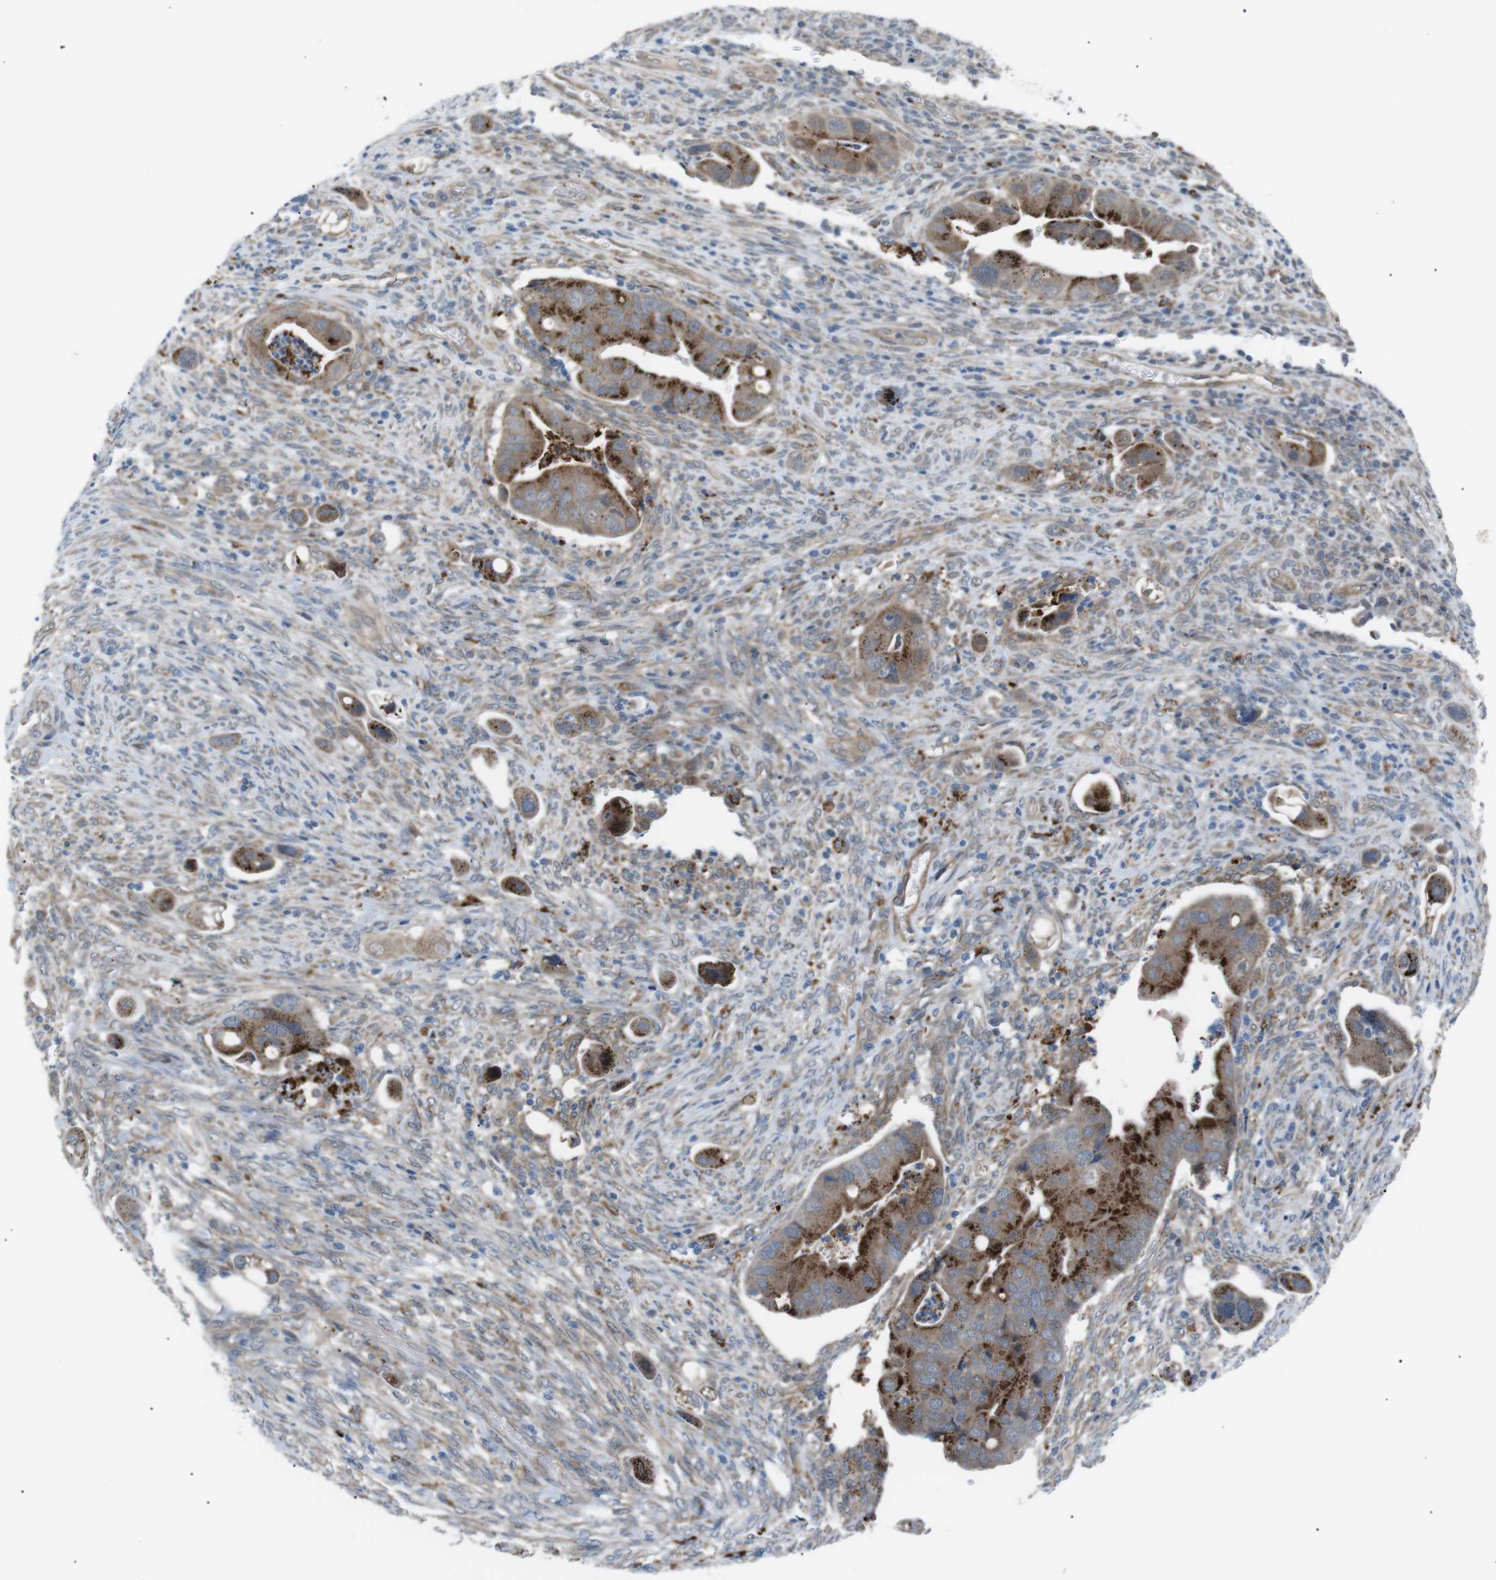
{"staining": {"intensity": "moderate", "quantity": ">75%", "location": "cytoplasmic/membranous"}, "tissue": "colorectal cancer", "cell_type": "Tumor cells", "image_type": "cancer", "snomed": [{"axis": "morphology", "description": "Adenocarcinoma, NOS"}, {"axis": "topography", "description": "Rectum"}], "caption": "Adenocarcinoma (colorectal) stained with IHC shows moderate cytoplasmic/membranous expression in about >75% of tumor cells.", "gene": "B4GALNT2", "patient": {"sex": "female", "age": 57}}